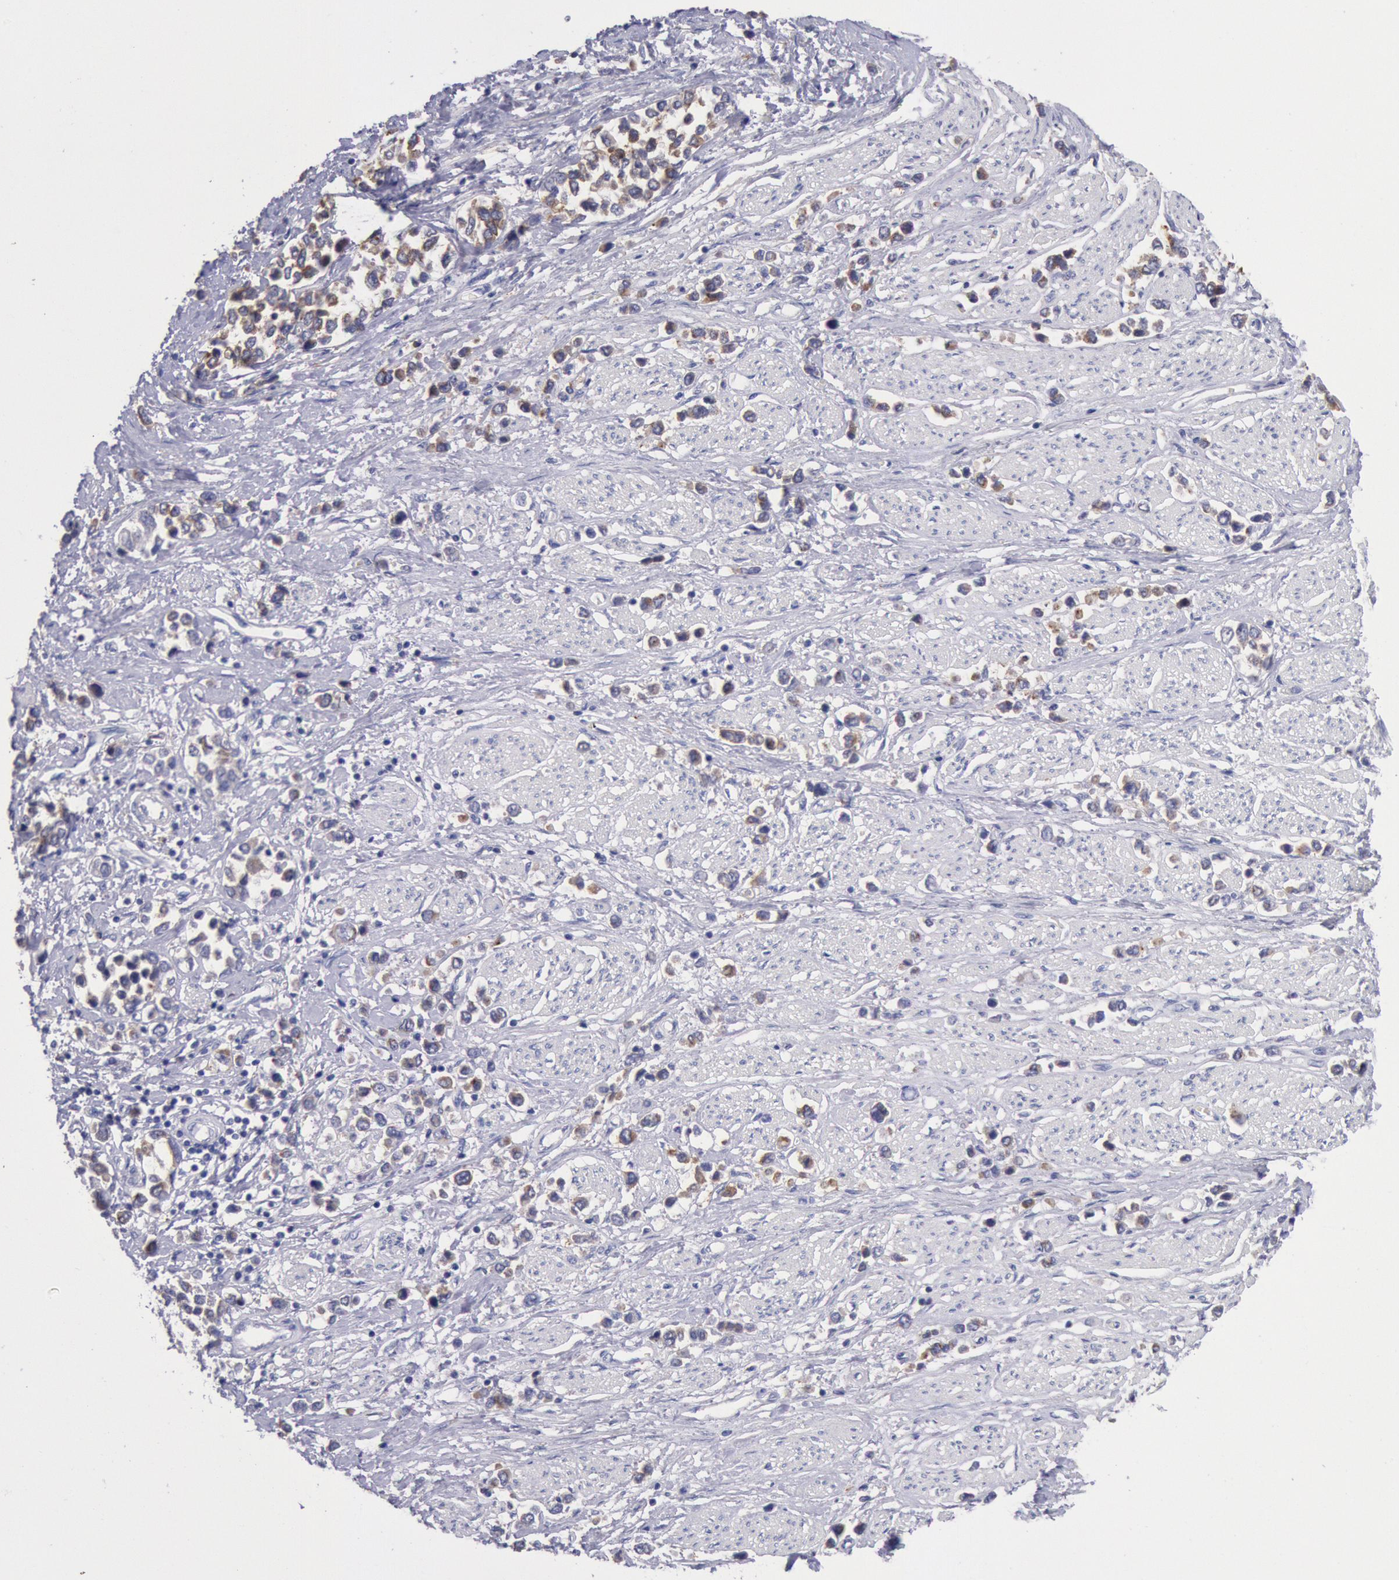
{"staining": {"intensity": "moderate", "quantity": "25%-75%", "location": "cytoplasmic/membranous"}, "tissue": "stomach cancer", "cell_type": "Tumor cells", "image_type": "cancer", "snomed": [{"axis": "morphology", "description": "Adenocarcinoma, NOS"}, {"axis": "topography", "description": "Stomach, upper"}], "caption": "The immunohistochemical stain highlights moderate cytoplasmic/membranous positivity in tumor cells of stomach cancer tissue. The protein is stained brown, and the nuclei are stained in blue (DAB IHC with brightfield microscopy, high magnification).", "gene": "GAL3ST1", "patient": {"sex": "male", "age": 76}}